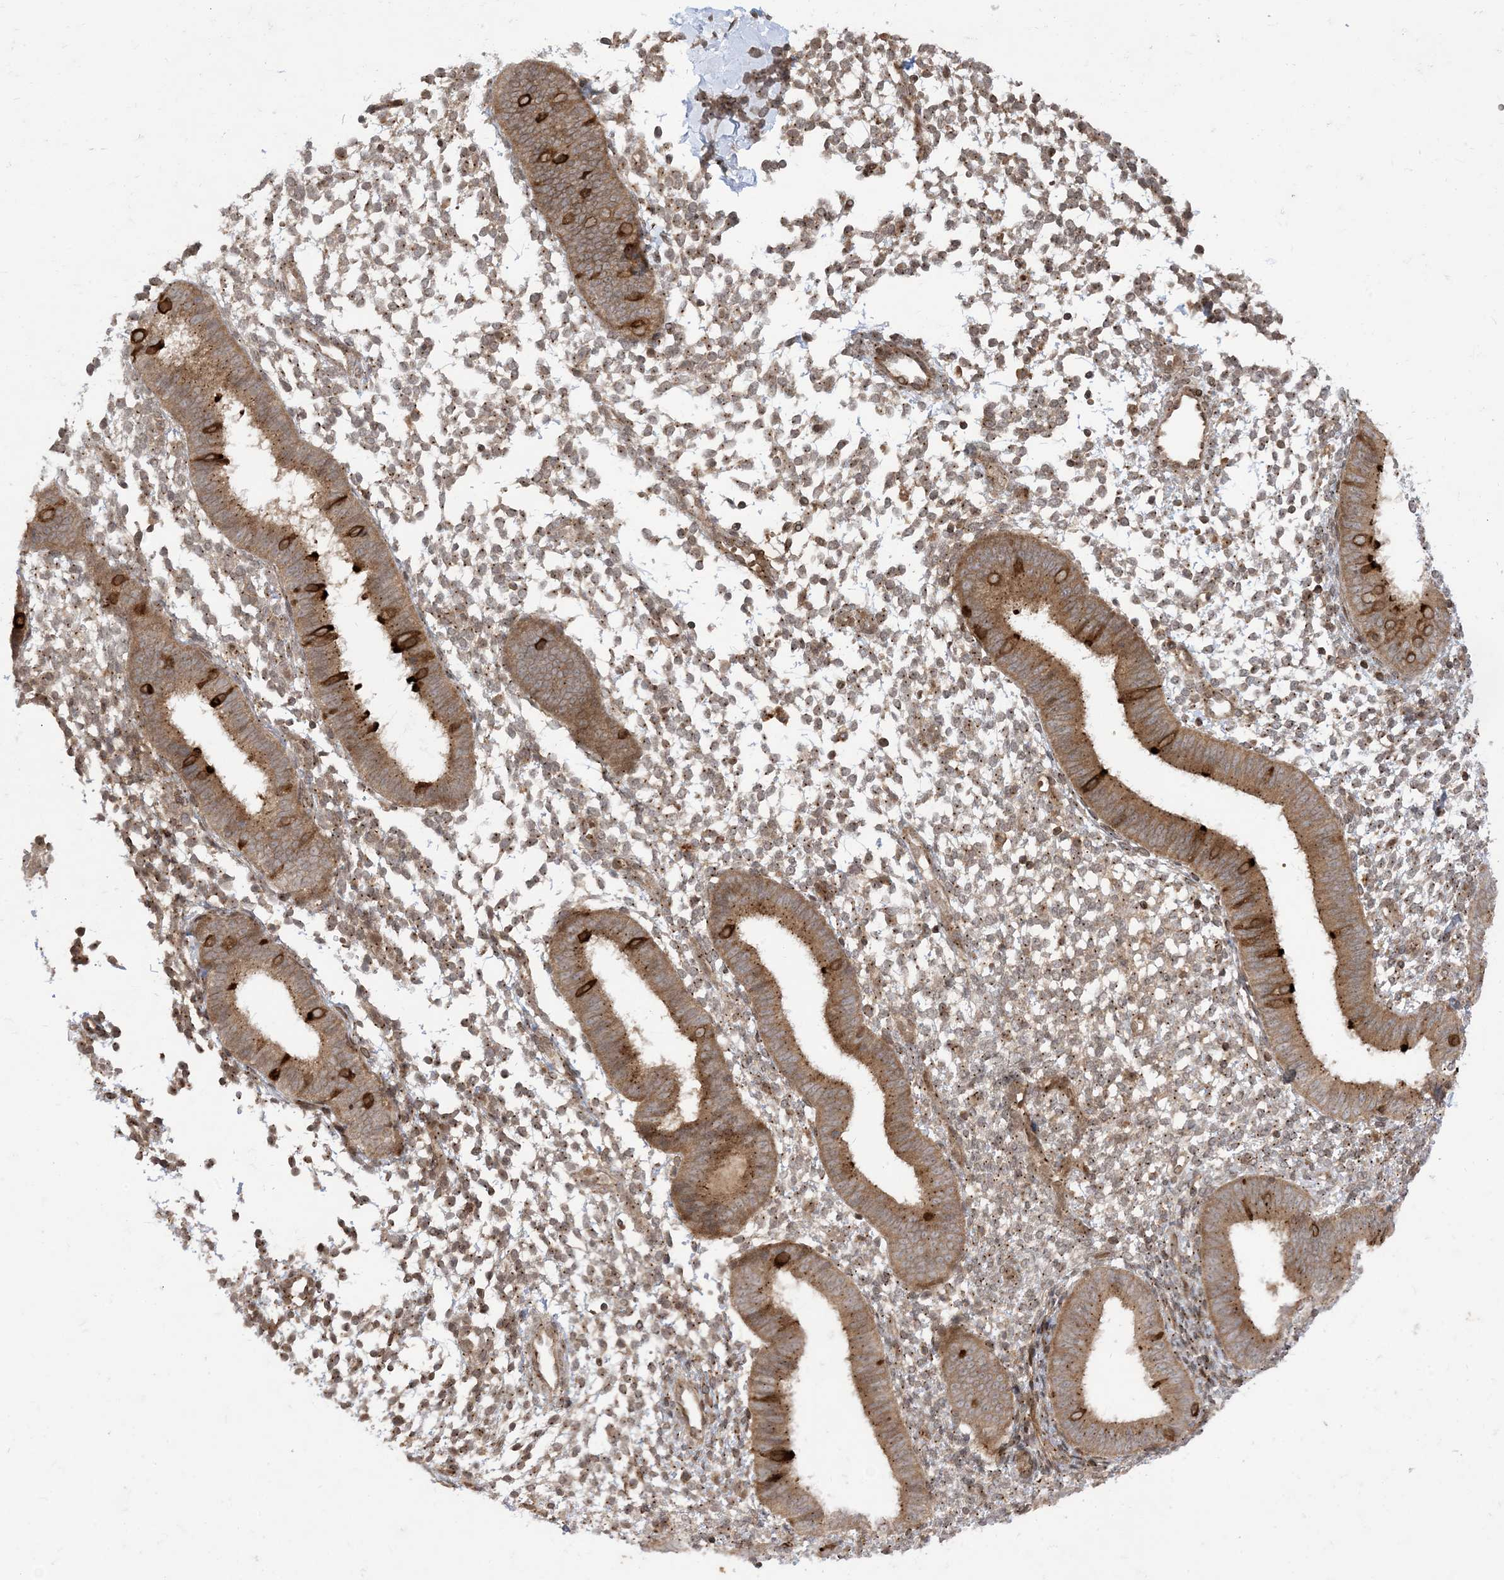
{"staining": {"intensity": "moderate", "quantity": ">75%", "location": "cytoplasmic/membranous"}, "tissue": "endometrium", "cell_type": "Cells in endometrial stroma", "image_type": "normal", "snomed": [{"axis": "morphology", "description": "Normal tissue, NOS"}, {"axis": "topography", "description": "Uterus"}, {"axis": "topography", "description": "Endometrium"}], "caption": "Moderate cytoplasmic/membranous positivity for a protein is identified in about >75% of cells in endometrial stroma of normal endometrium using immunohistochemistry (IHC).", "gene": "CASP4", "patient": {"sex": "female", "age": 48}}